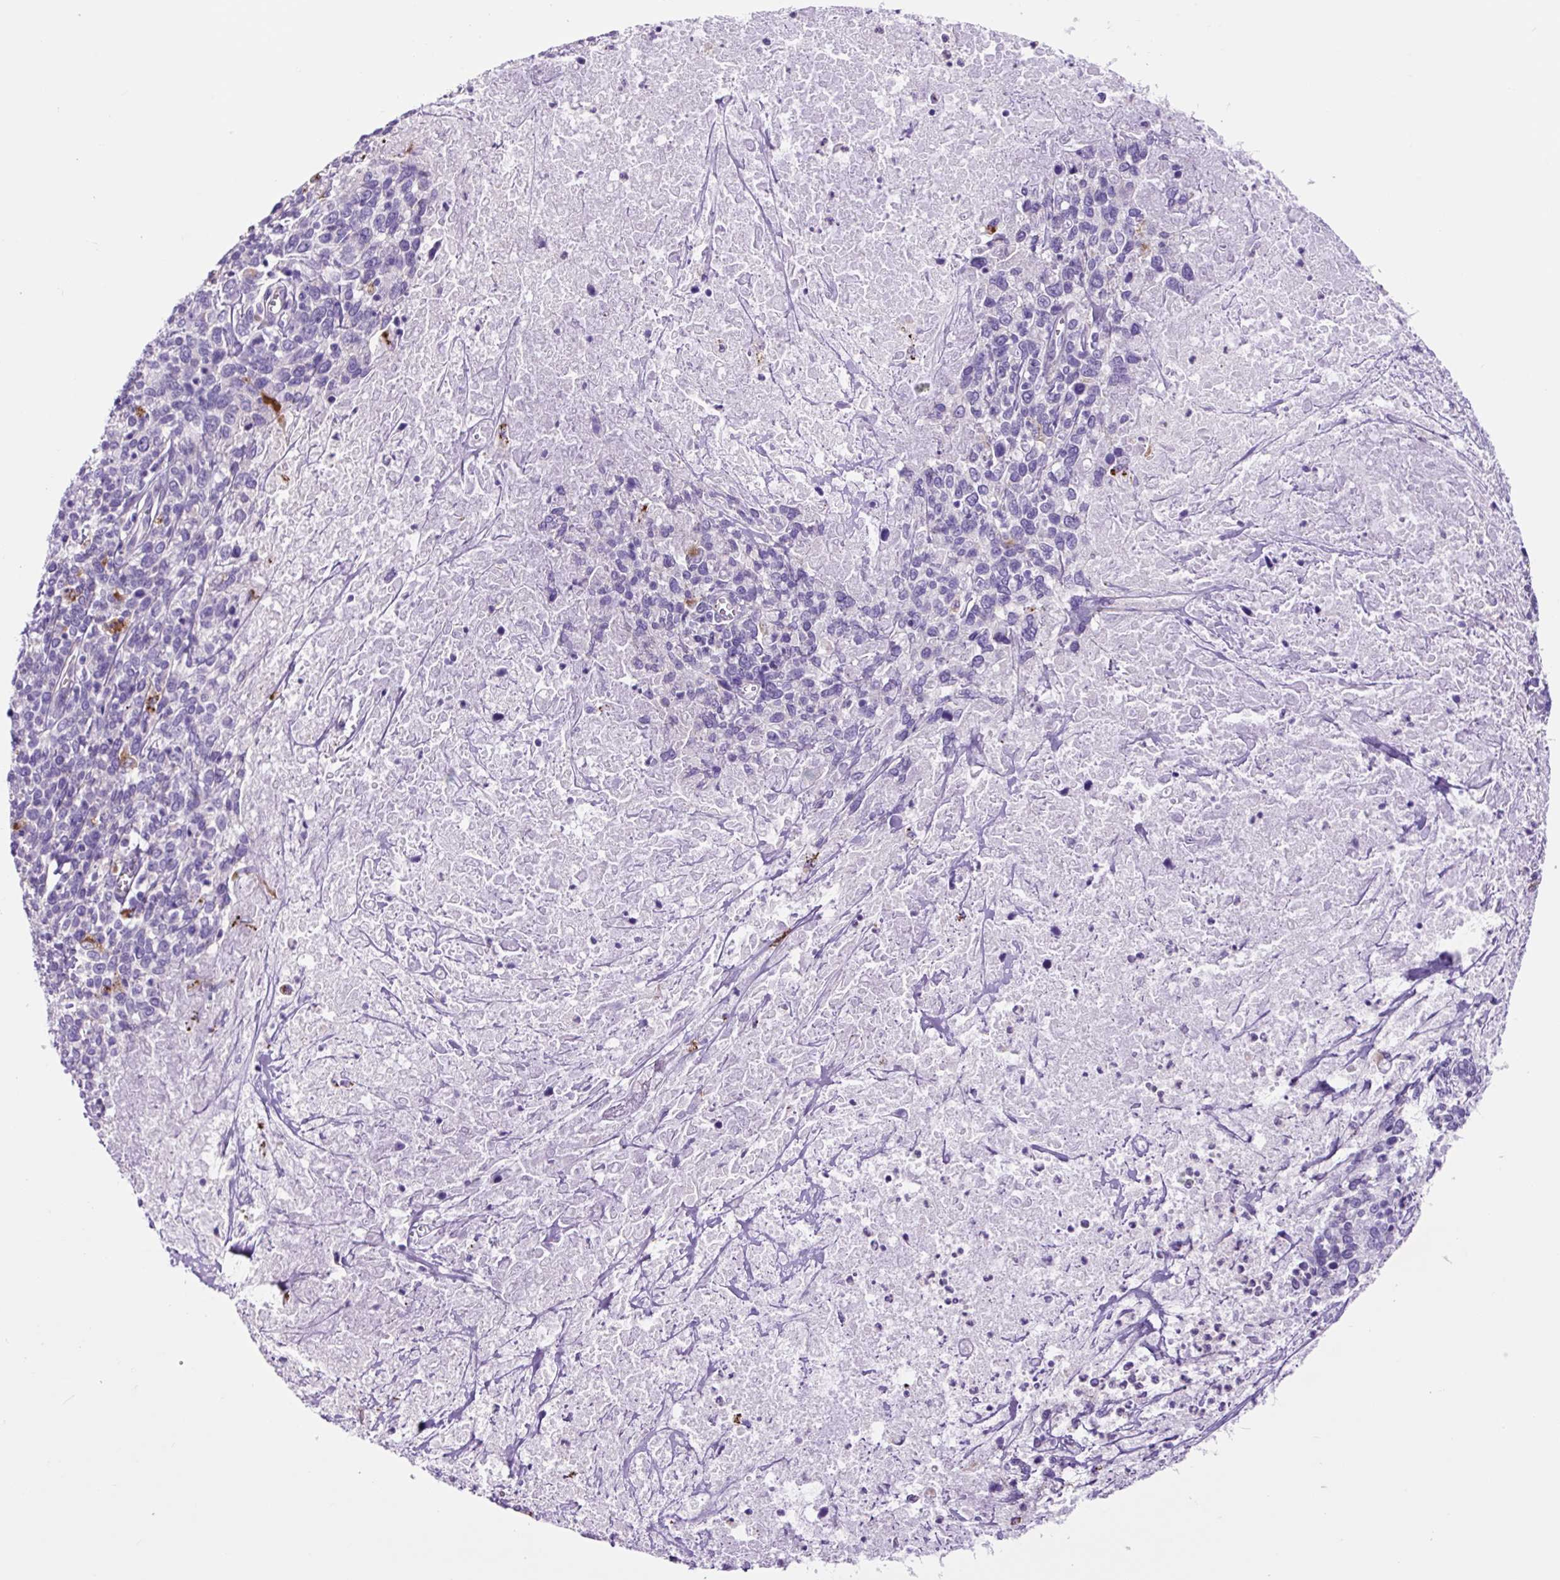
{"staining": {"intensity": "negative", "quantity": "none", "location": "none"}, "tissue": "cervical cancer", "cell_type": "Tumor cells", "image_type": "cancer", "snomed": [{"axis": "morphology", "description": "Squamous cell carcinoma, NOS"}, {"axis": "topography", "description": "Cervix"}], "caption": "Immunohistochemistry of cervical cancer (squamous cell carcinoma) exhibits no expression in tumor cells.", "gene": "LCN10", "patient": {"sex": "female", "age": 46}}